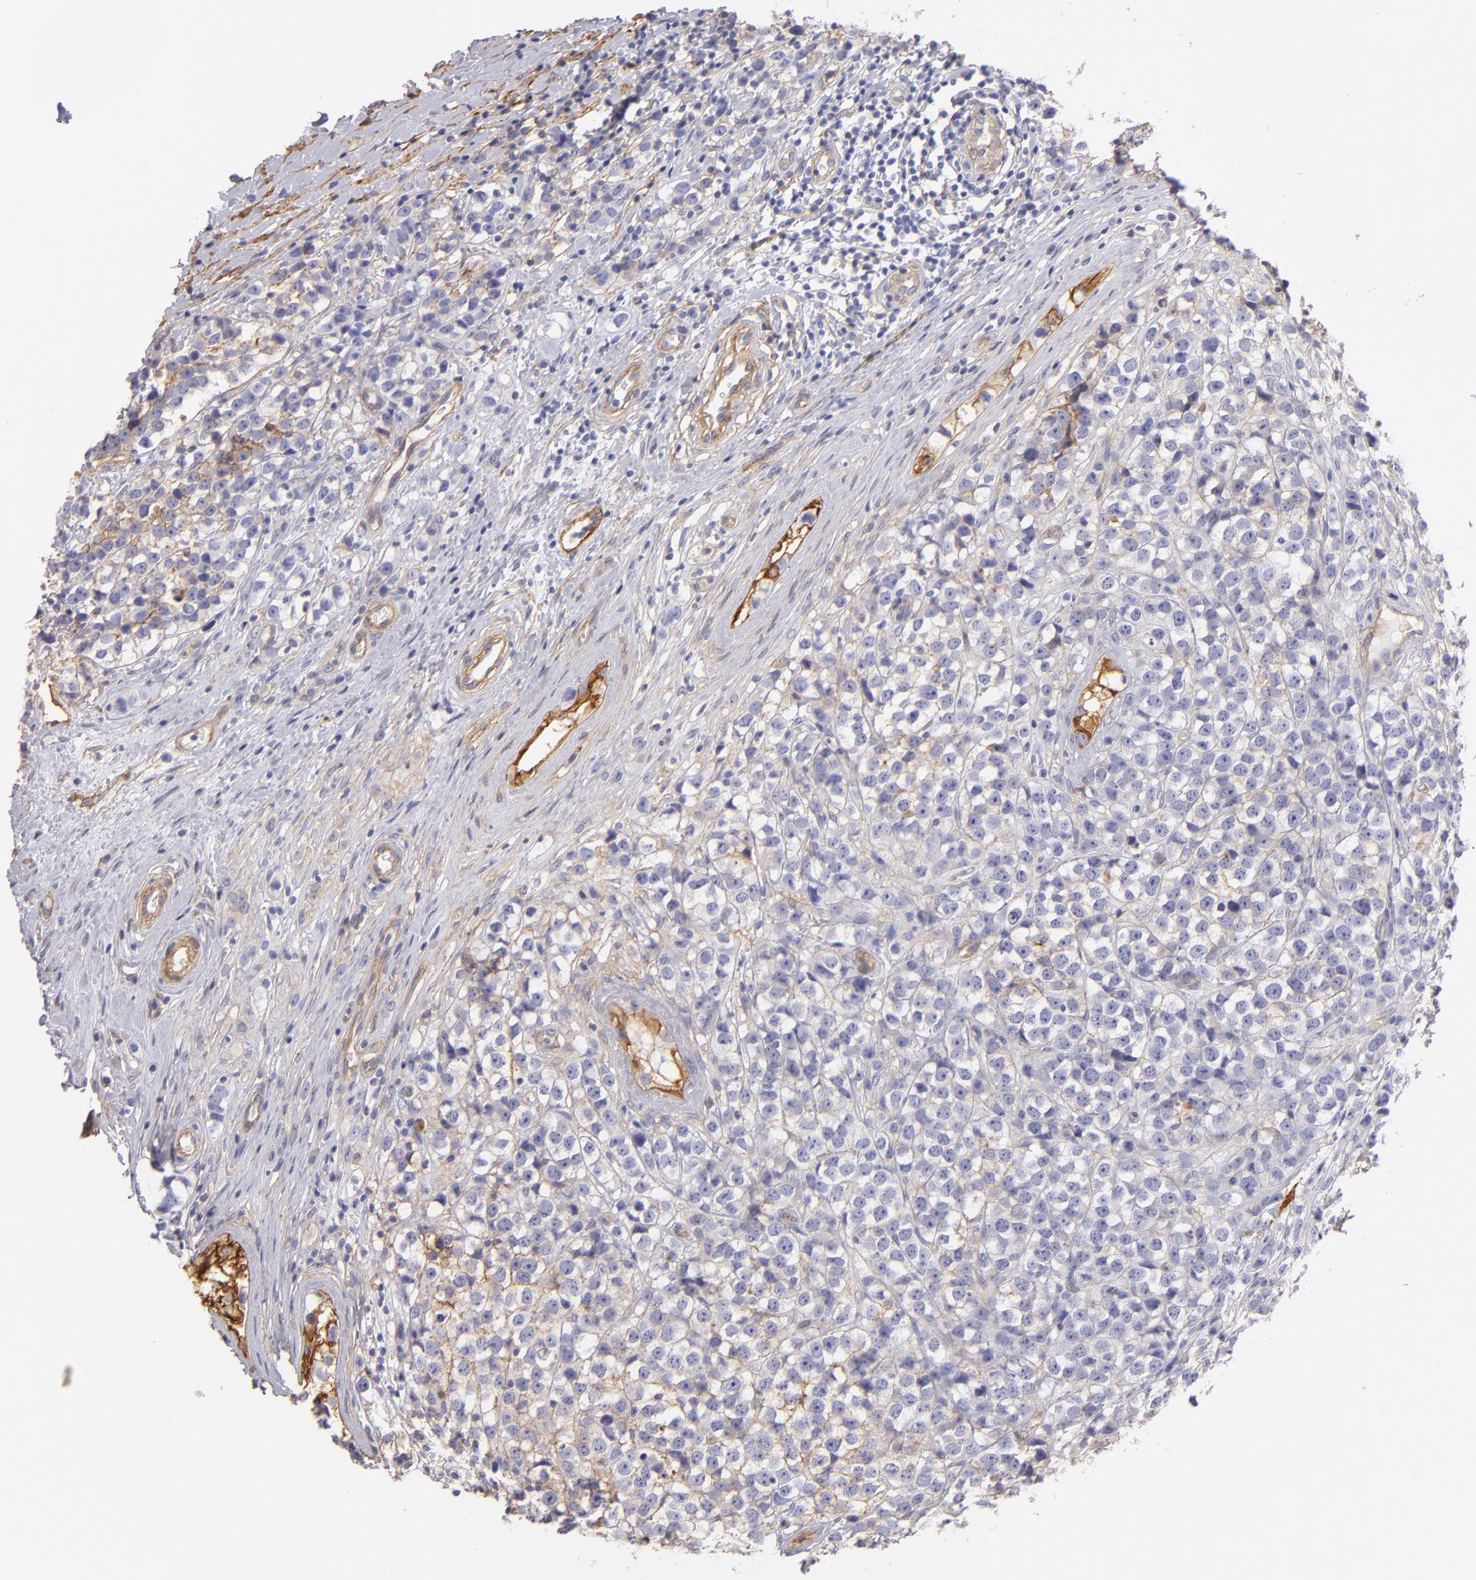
{"staining": {"intensity": "negative", "quantity": "none", "location": "none"}, "tissue": "testis cancer", "cell_type": "Tumor cells", "image_type": "cancer", "snomed": [{"axis": "morphology", "description": "Seminoma, NOS"}, {"axis": "topography", "description": "Testis"}], "caption": "The image displays no staining of tumor cells in testis cancer.", "gene": "CD151", "patient": {"sex": "male", "age": 25}}